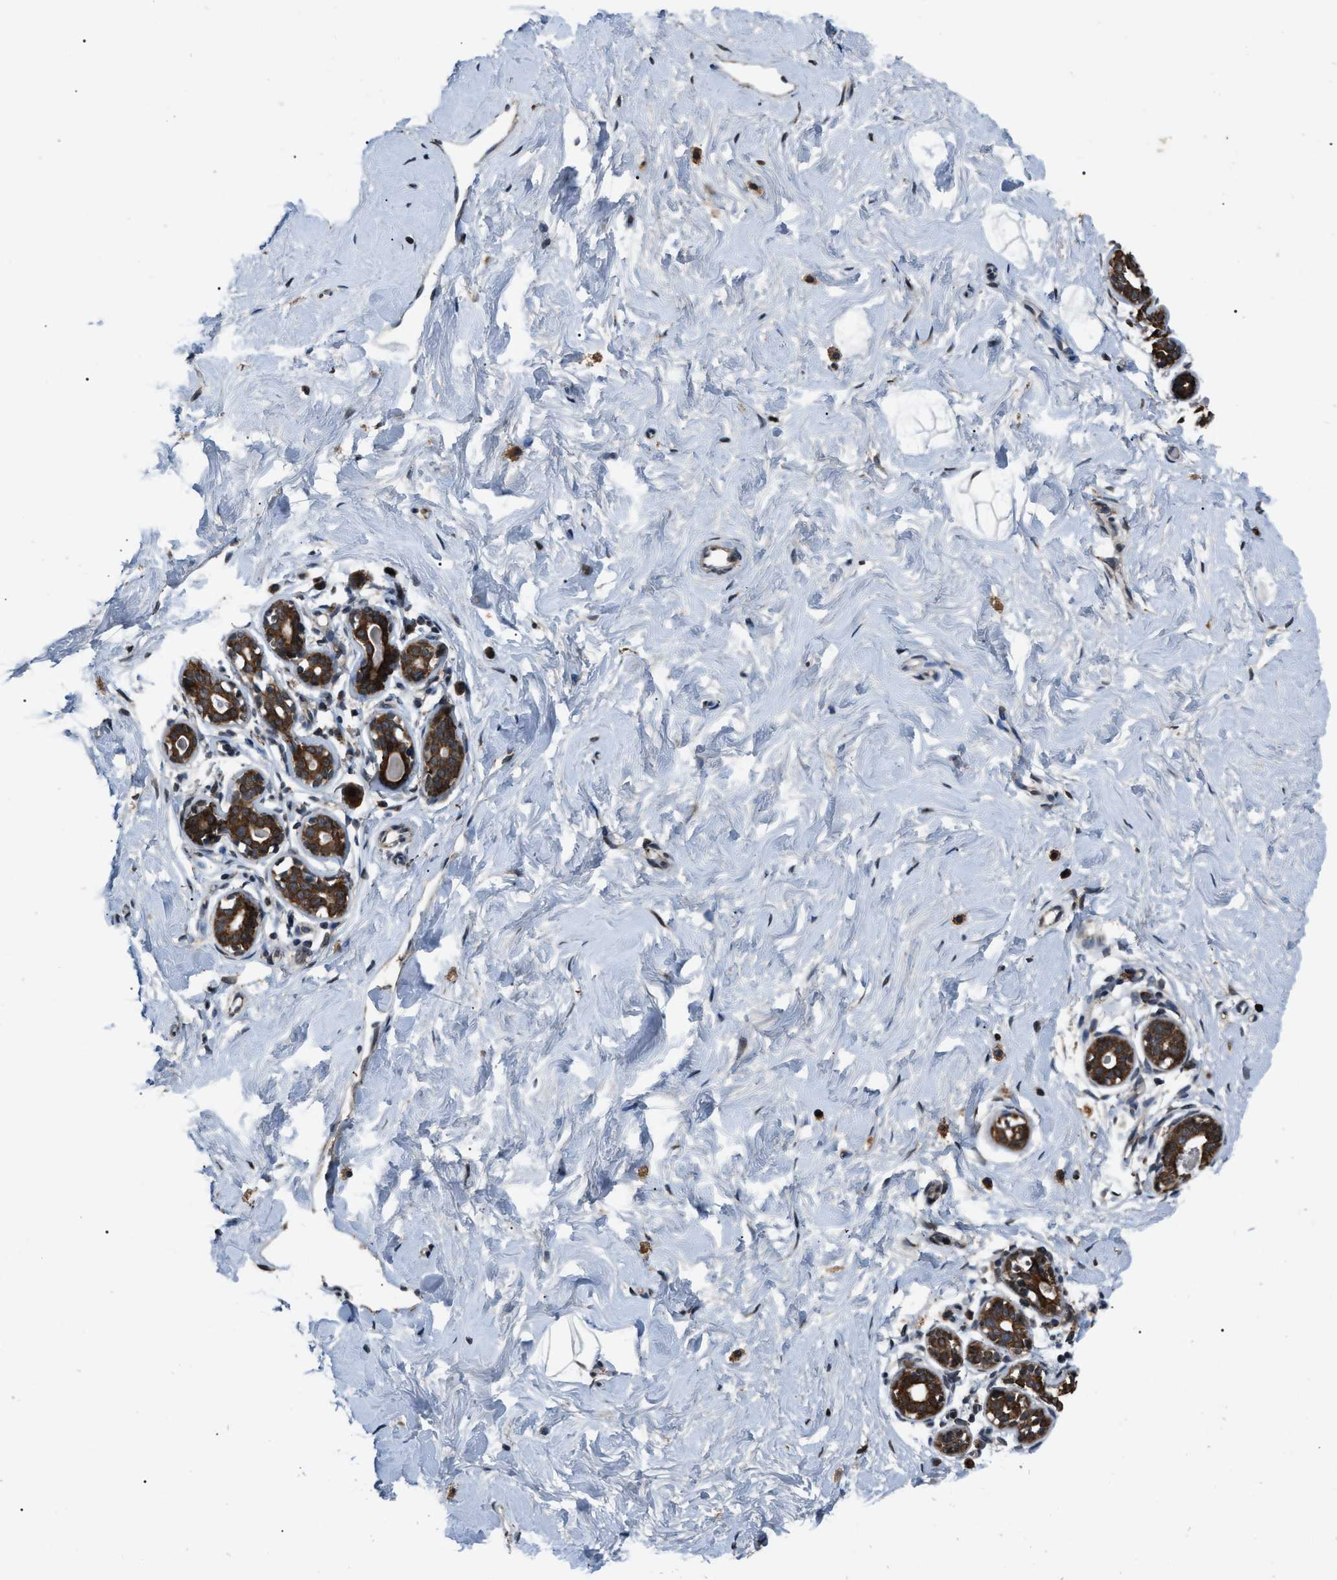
{"staining": {"intensity": "strong", "quantity": ">75%", "location": "cytoplasmic/membranous"}, "tissue": "breast", "cell_type": "Glandular cells", "image_type": "normal", "snomed": [{"axis": "morphology", "description": "Normal tissue, NOS"}, {"axis": "topography", "description": "Breast"}], "caption": "Strong cytoplasmic/membranous positivity for a protein is seen in approximately >75% of glandular cells of benign breast using immunohistochemistry (IHC).", "gene": "ZFAND2A", "patient": {"sex": "female", "age": 23}}